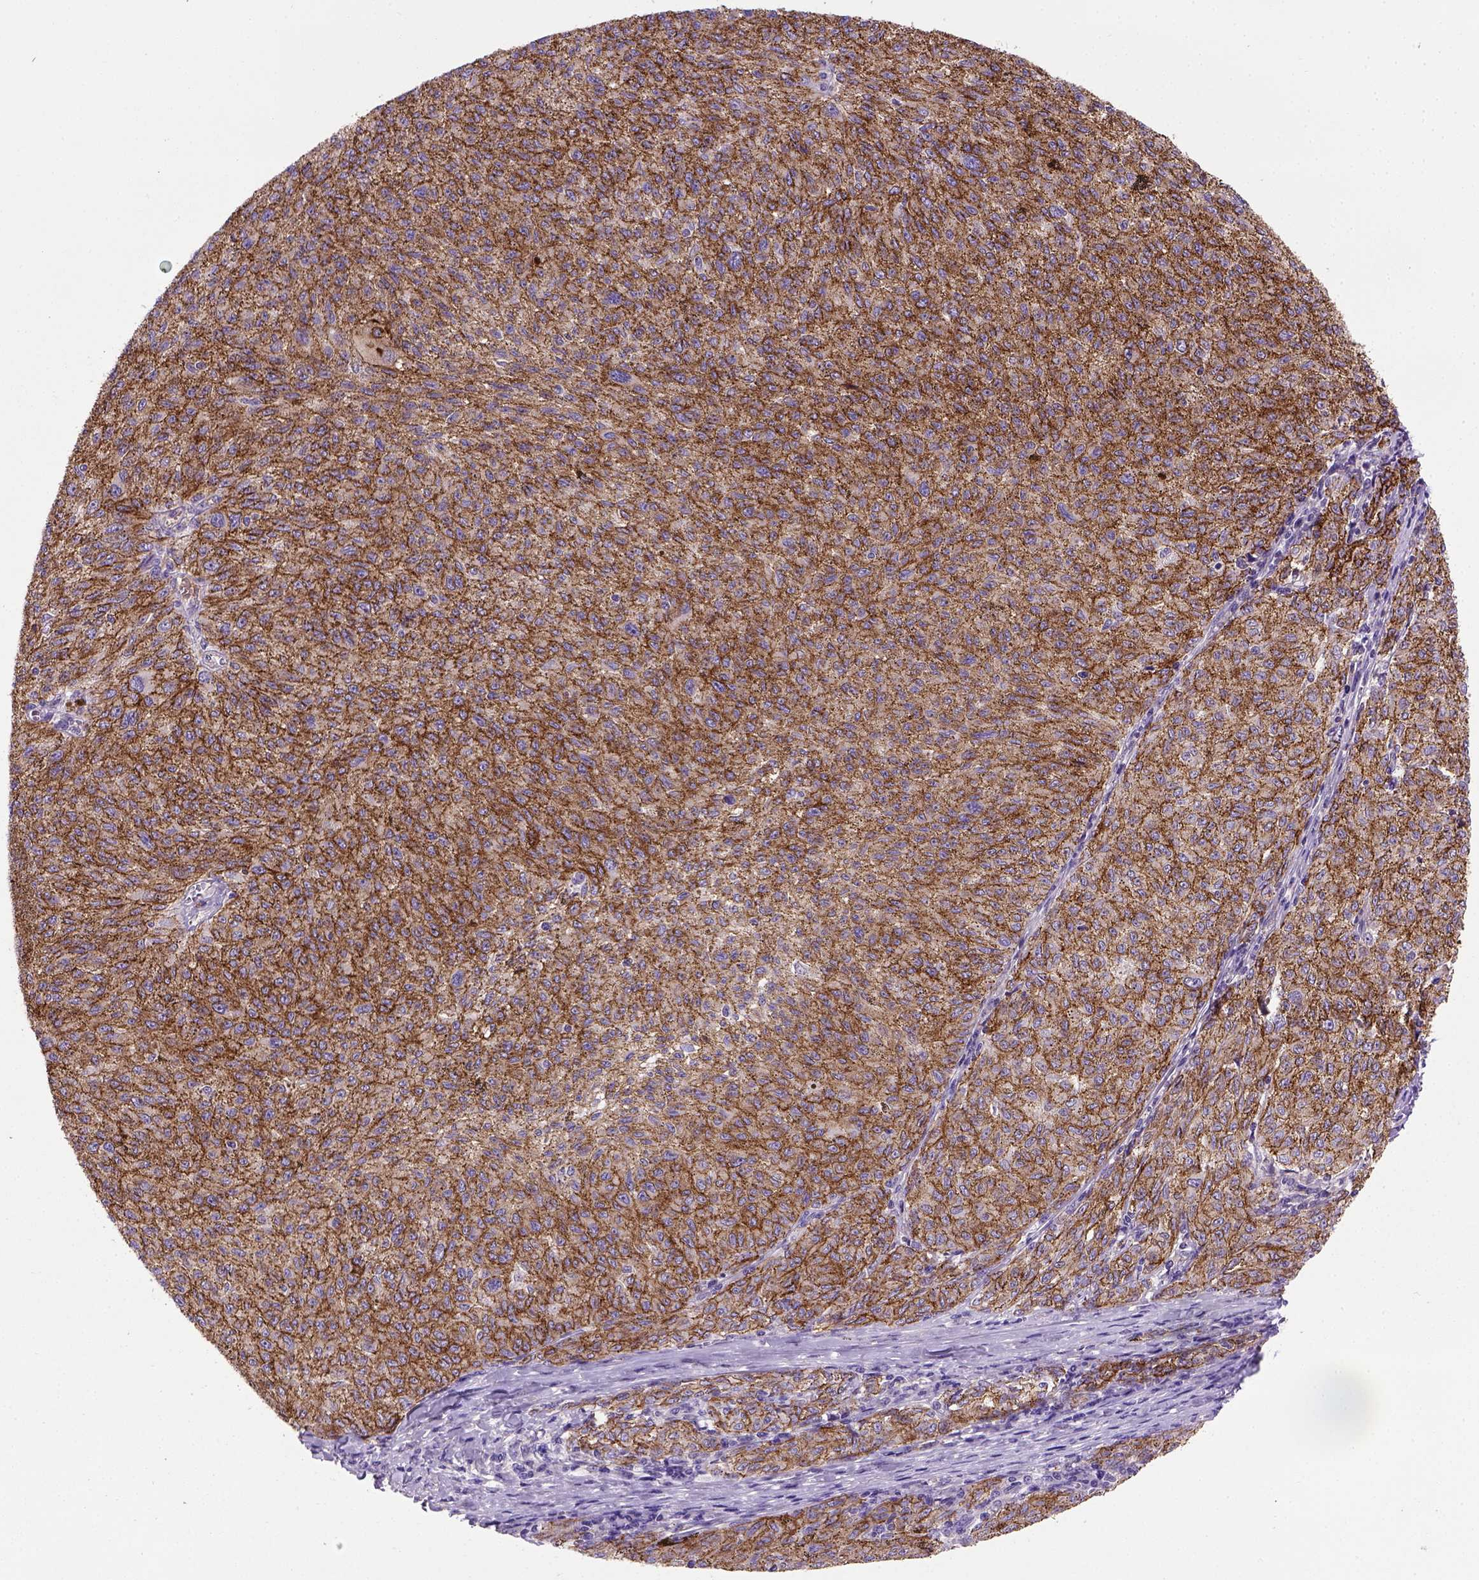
{"staining": {"intensity": "strong", "quantity": ">75%", "location": "cytoplasmic/membranous"}, "tissue": "melanoma", "cell_type": "Tumor cells", "image_type": "cancer", "snomed": [{"axis": "morphology", "description": "Malignant melanoma, NOS"}, {"axis": "topography", "description": "Skin"}], "caption": "Melanoma stained with DAB immunohistochemistry shows high levels of strong cytoplasmic/membranous positivity in about >75% of tumor cells.", "gene": "CDH1", "patient": {"sex": "female", "age": 72}}